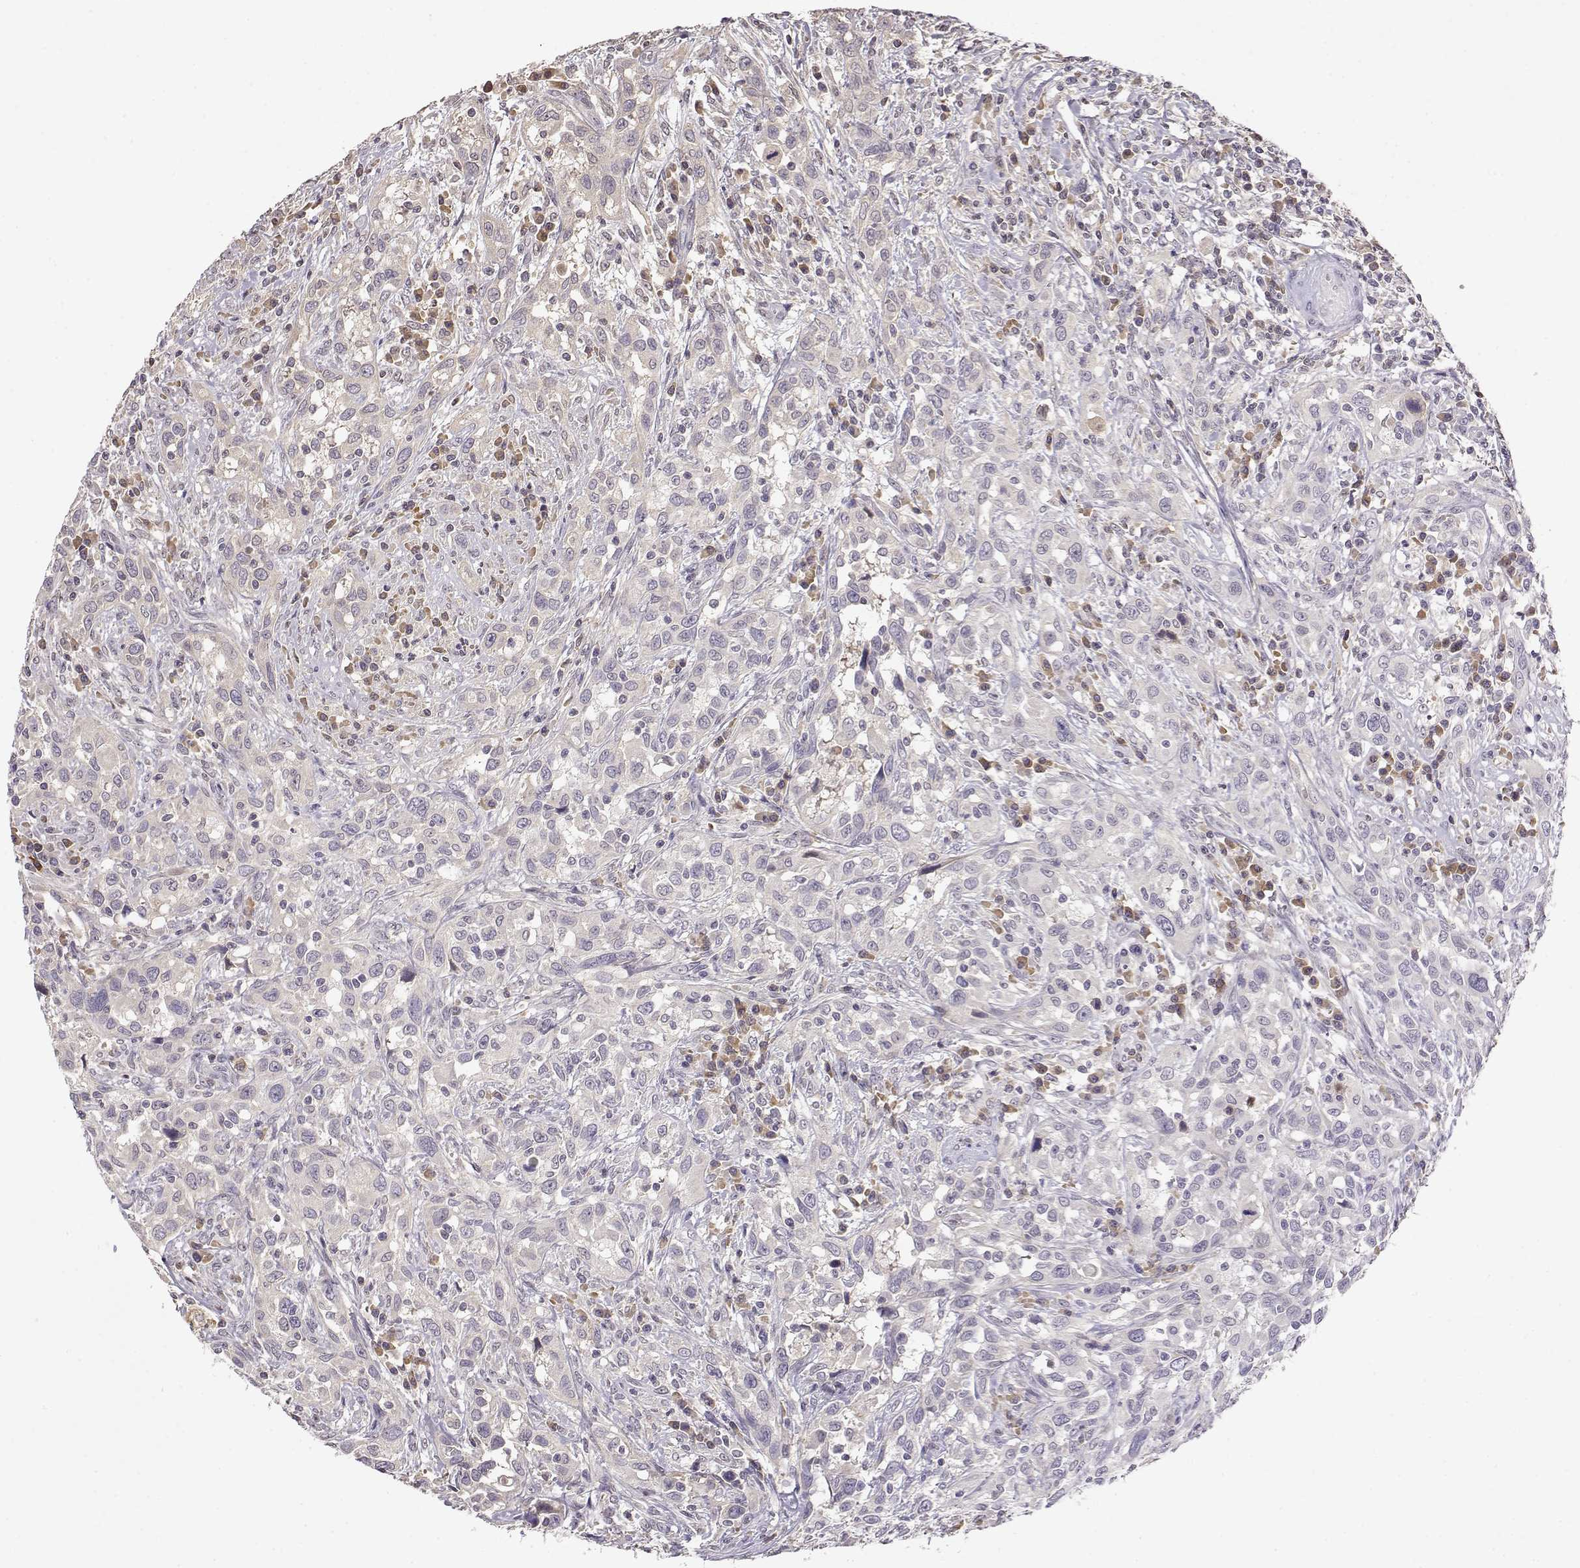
{"staining": {"intensity": "negative", "quantity": "none", "location": "none"}, "tissue": "urothelial cancer", "cell_type": "Tumor cells", "image_type": "cancer", "snomed": [{"axis": "morphology", "description": "Urothelial carcinoma, NOS"}, {"axis": "morphology", "description": "Urothelial carcinoma, High grade"}, {"axis": "topography", "description": "Urinary bladder"}], "caption": "Urothelial cancer was stained to show a protein in brown. There is no significant expression in tumor cells. The staining is performed using DAB (3,3'-diaminobenzidine) brown chromogen with nuclei counter-stained in using hematoxylin.", "gene": "TACR1", "patient": {"sex": "female", "age": 64}}